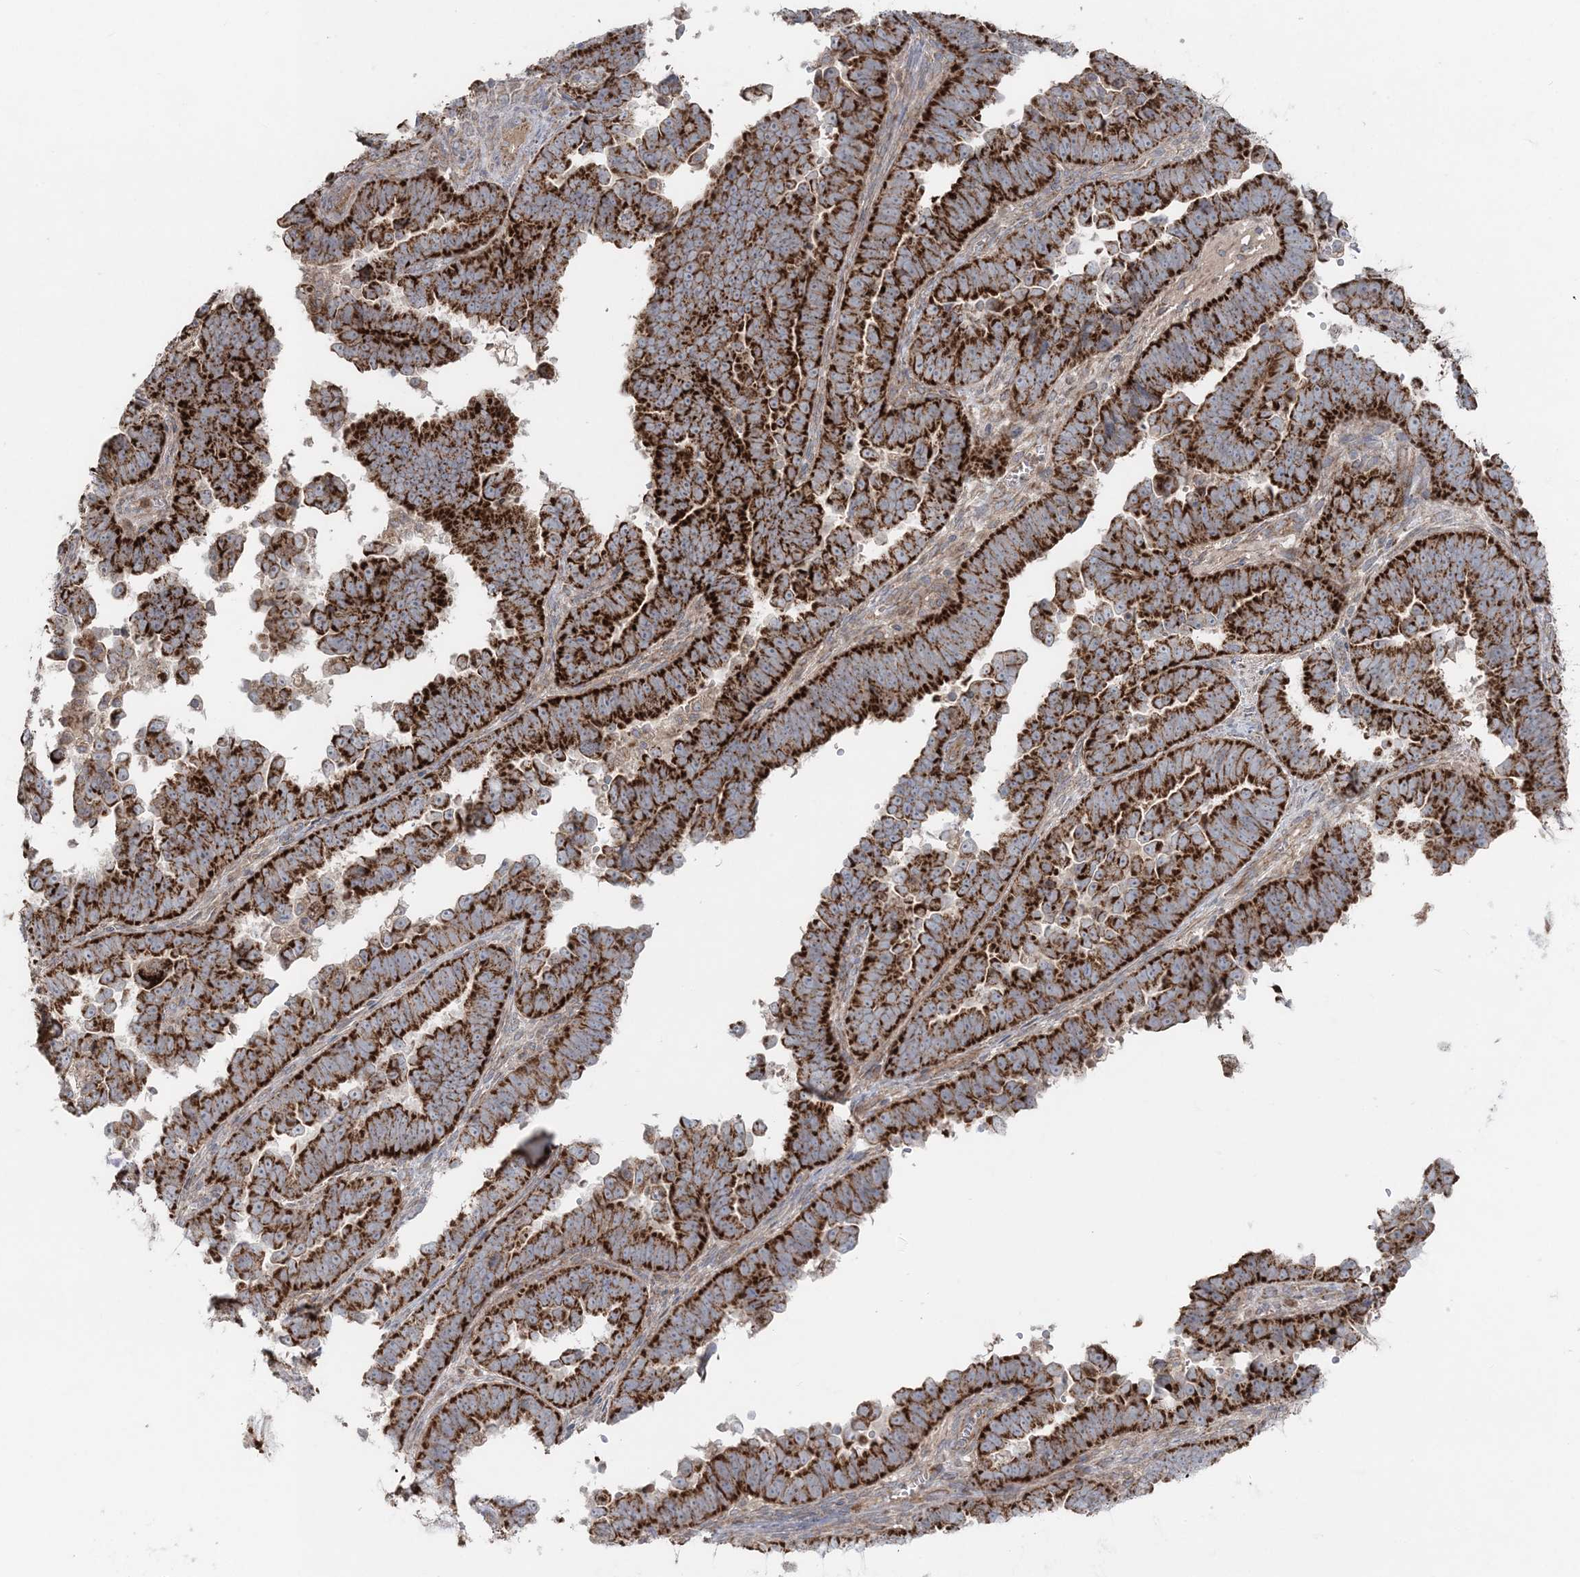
{"staining": {"intensity": "strong", "quantity": ">75%", "location": "cytoplasmic/membranous"}, "tissue": "endometrial cancer", "cell_type": "Tumor cells", "image_type": "cancer", "snomed": [{"axis": "morphology", "description": "Adenocarcinoma, NOS"}, {"axis": "topography", "description": "Endometrium"}], "caption": "Approximately >75% of tumor cells in endometrial cancer (adenocarcinoma) show strong cytoplasmic/membranous protein positivity as visualized by brown immunohistochemical staining.", "gene": "LRPPRC", "patient": {"sex": "female", "age": 75}}